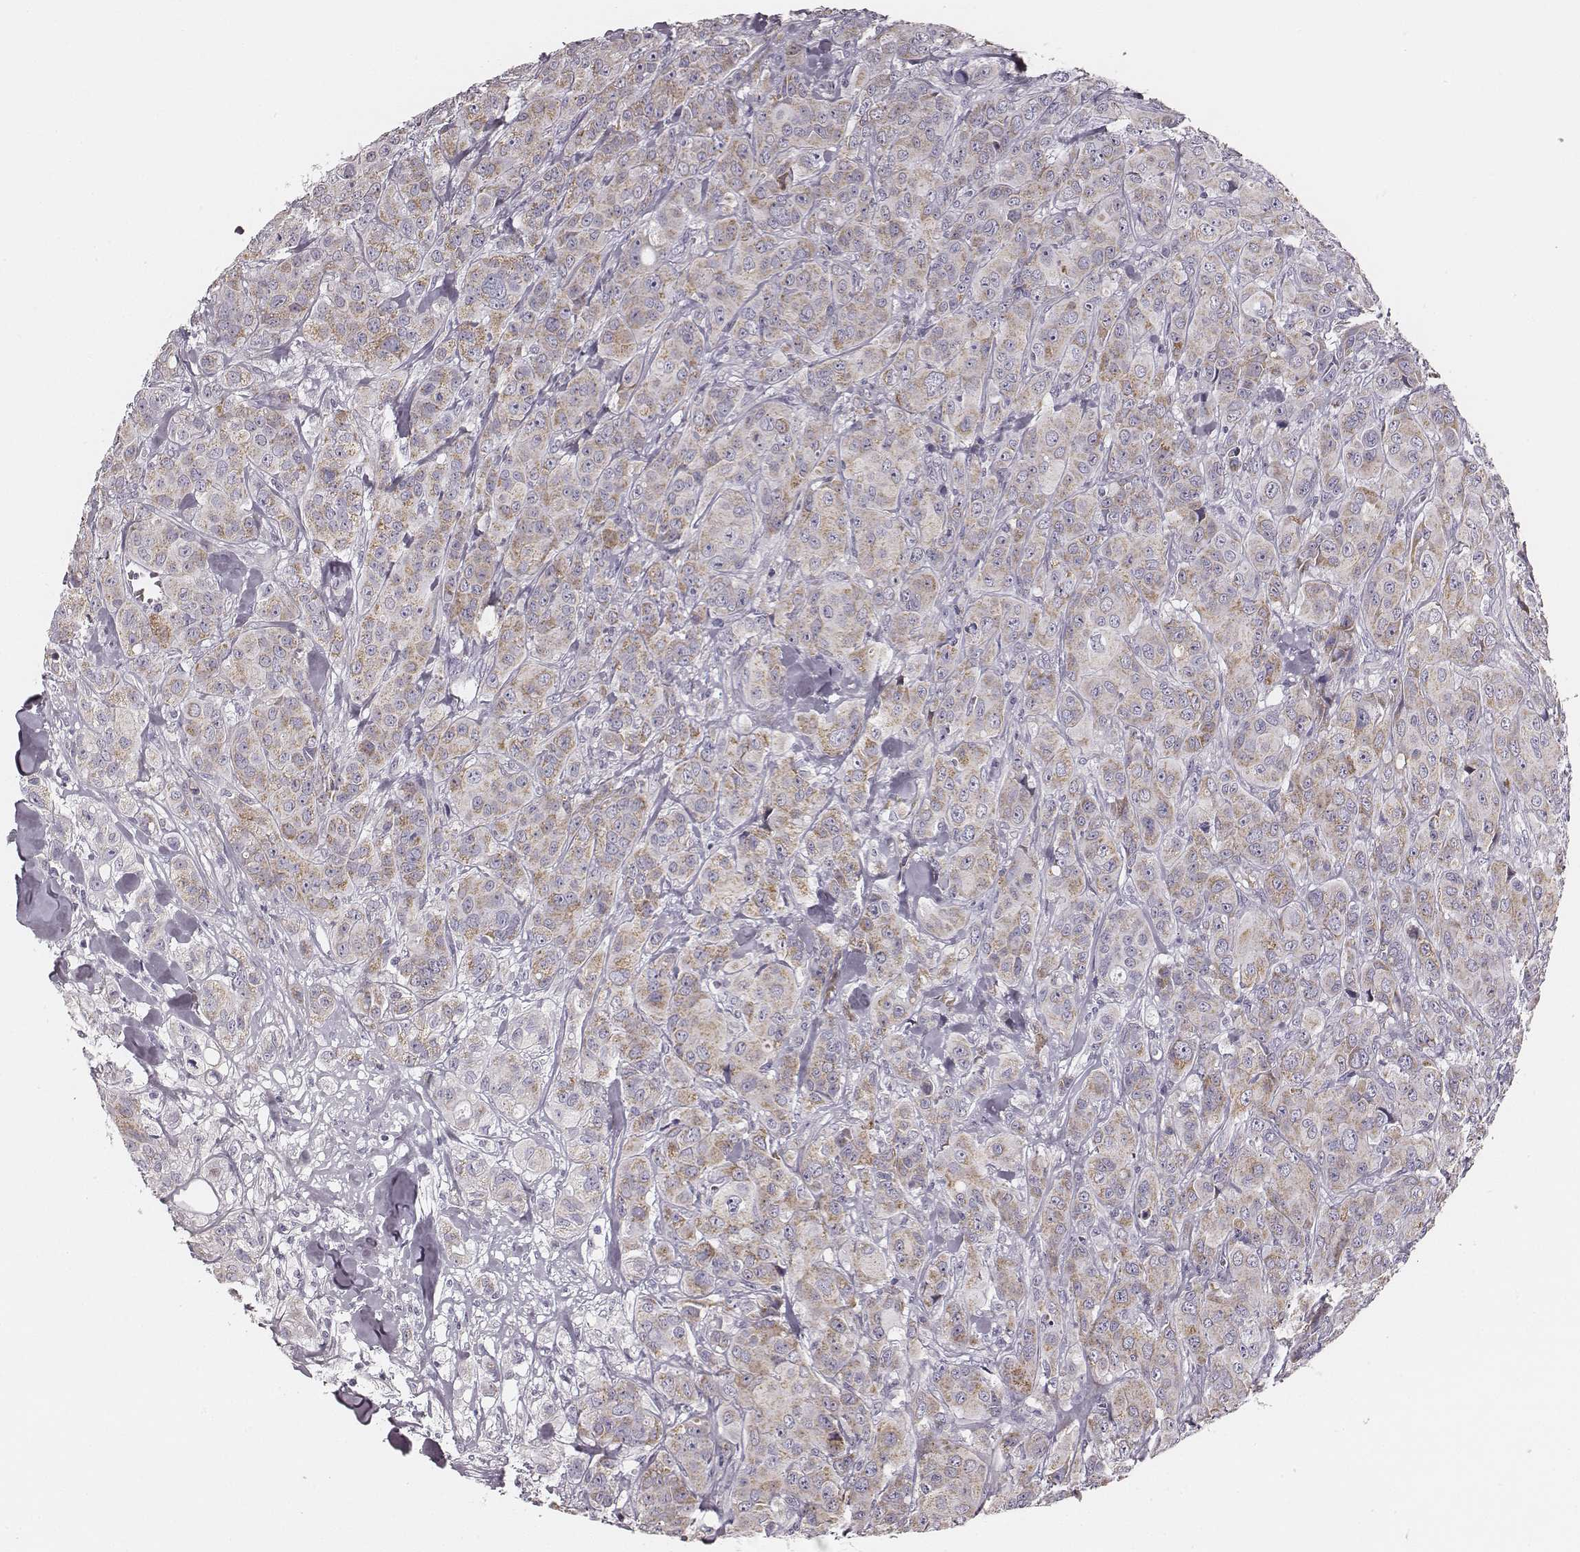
{"staining": {"intensity": "weak", "quantity": "25%-75%", "location": "cytoplasmic/membranous"}, "tissue": "breast cancer", "cell_type": "Tumor cells", "image_type": "cancer", "snomed": [{"axis": "morphology", "description": "Duct carcinoma"}, {"axis": "topography", "description": "Breast"}], "caption": "Immunohistochemistry (DAB (3,3'-diaminobenzidine)) staining of breast infiltrating ductal carcinoma shows weak cytoplasmic/membranous protein expression in about 25%-75% of tumor cells.", "gene": "UBL4B", "patient": {"sex": "female", "age": 43}}